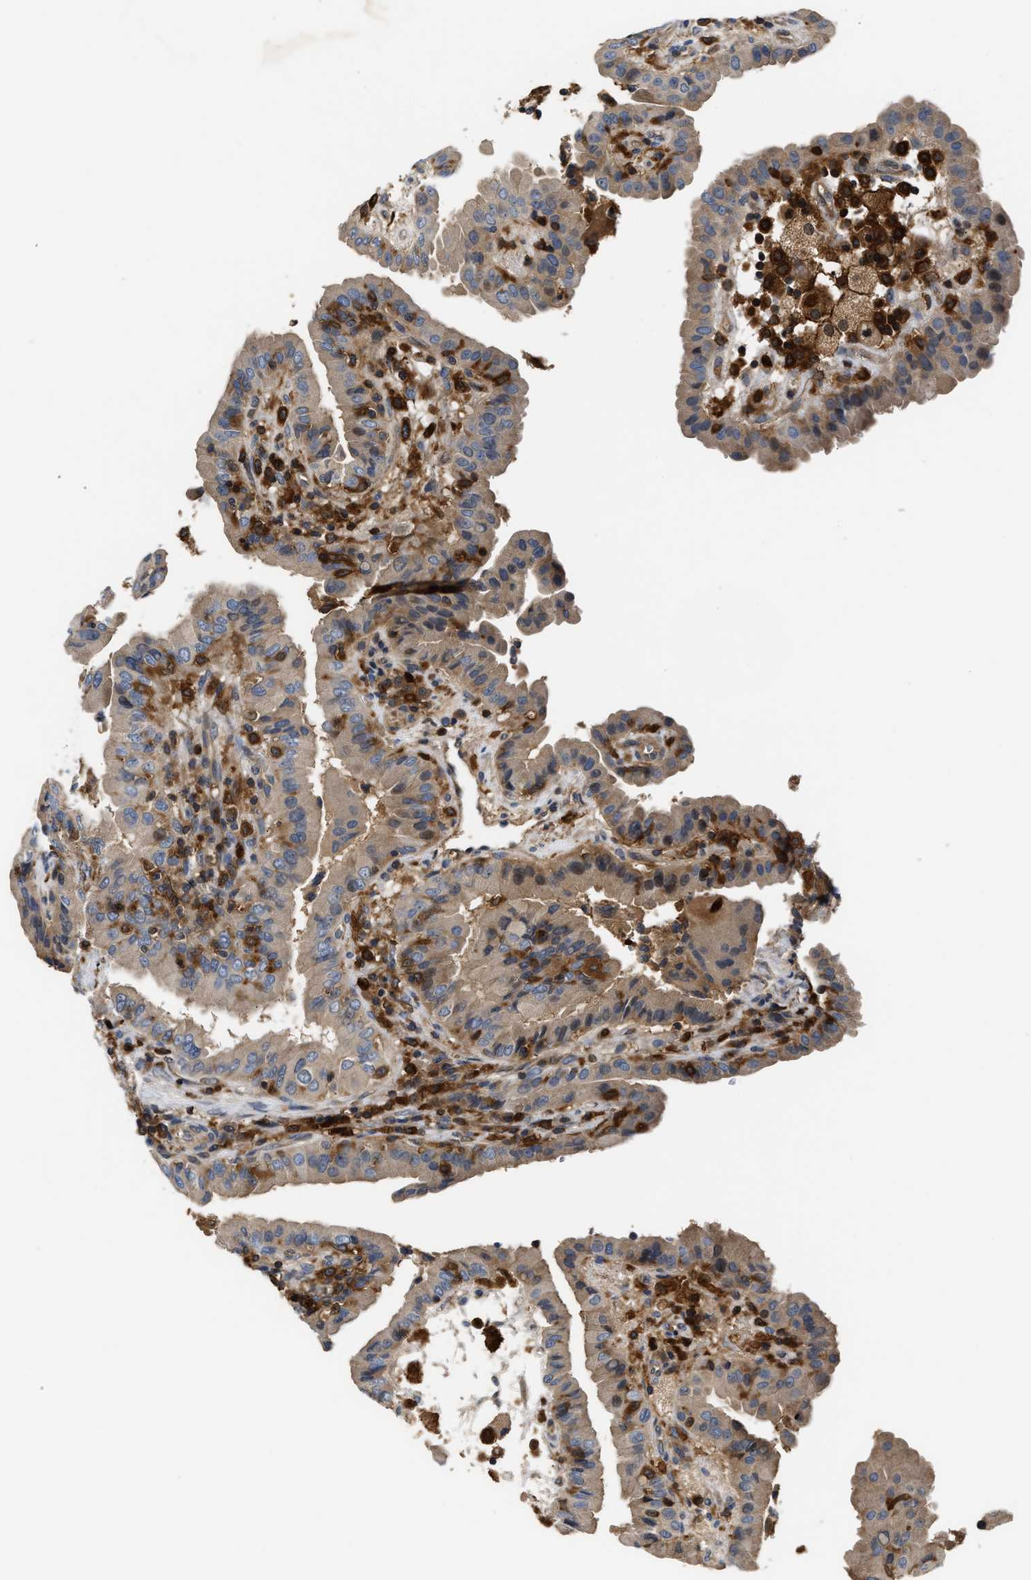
{"staining": {"intensity": "weak", "quantity": ">75%", "location": "cytoplasmic/membranous"}, "tissue": "thyroid cancer", "cell_type": "Tumor cells", "image_type": "cancer", "snomed": [{"axis": "morphology", "description": "Papillary adenocarcinoma, NOS"}, {"axis": "topography", "description": "Thyroid gland"}], "caption": "The immunohistochemical stain highlights weak cytoplasmic/membranous expression in tumor cells of thyroid cancer tissue.", "gene": "OSTF1", "patient": {"sex": "male", "age": 33}}